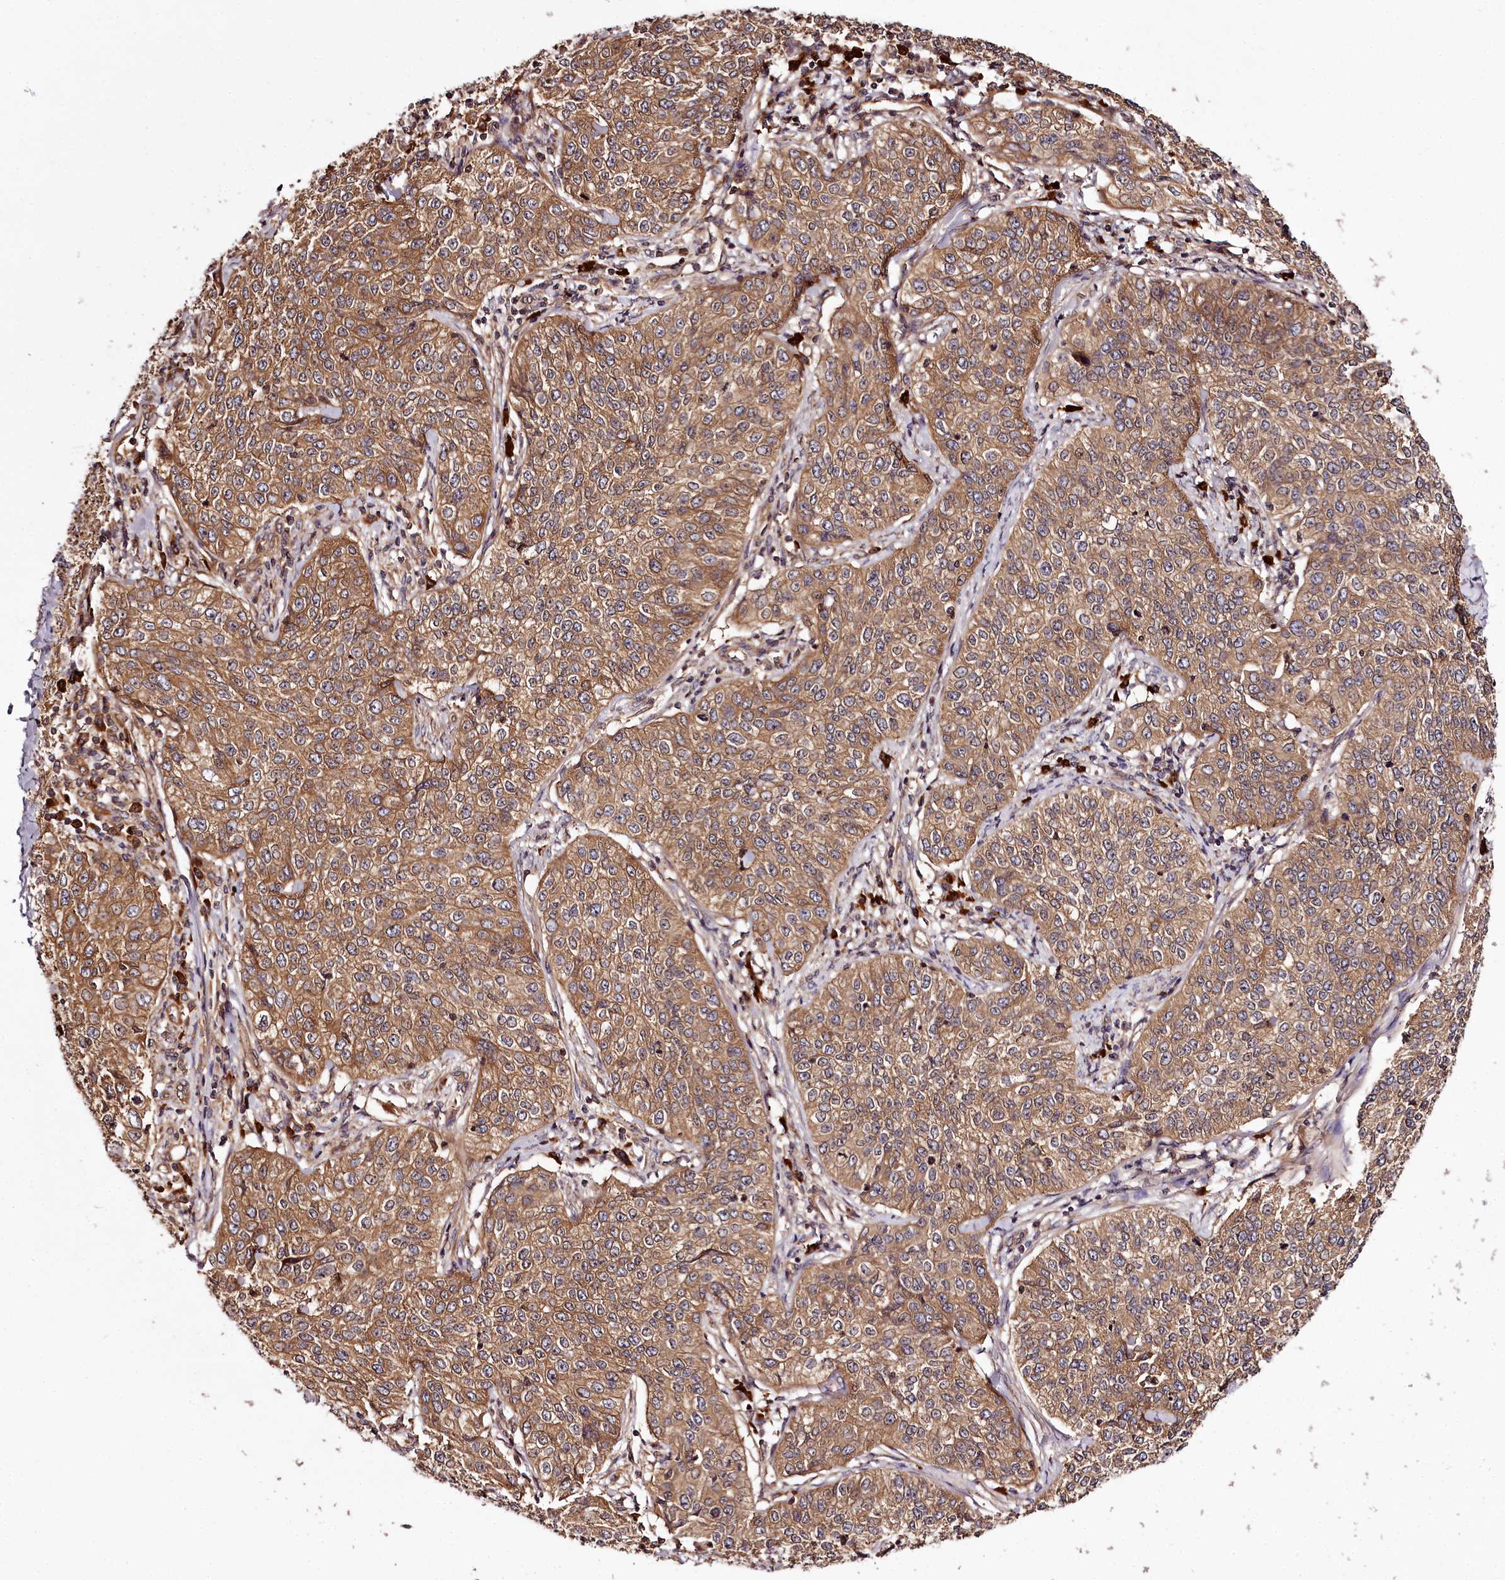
{"staining": {"intensity": "moderate", "quantity": ">75%", "location": "cytoplasmic/membranous"}, "tissue": "cervical cancer", "cell_type": "Tumor cells", "image_type": "cancer", "snomed": [{"axis": "morphology", "description": "Squamous cell carcinoma, NOS"}, {"axis": "topography", "description": "Cervix"}], "caption": "Protein analysis of squamous cell carcinoma (cervical) tissue reveals moderate cytoplasmic/membranous positivity in about >75% of tumor cells.", "gene": "TARS1", "patient": {"sex": "female", "age": 35}}